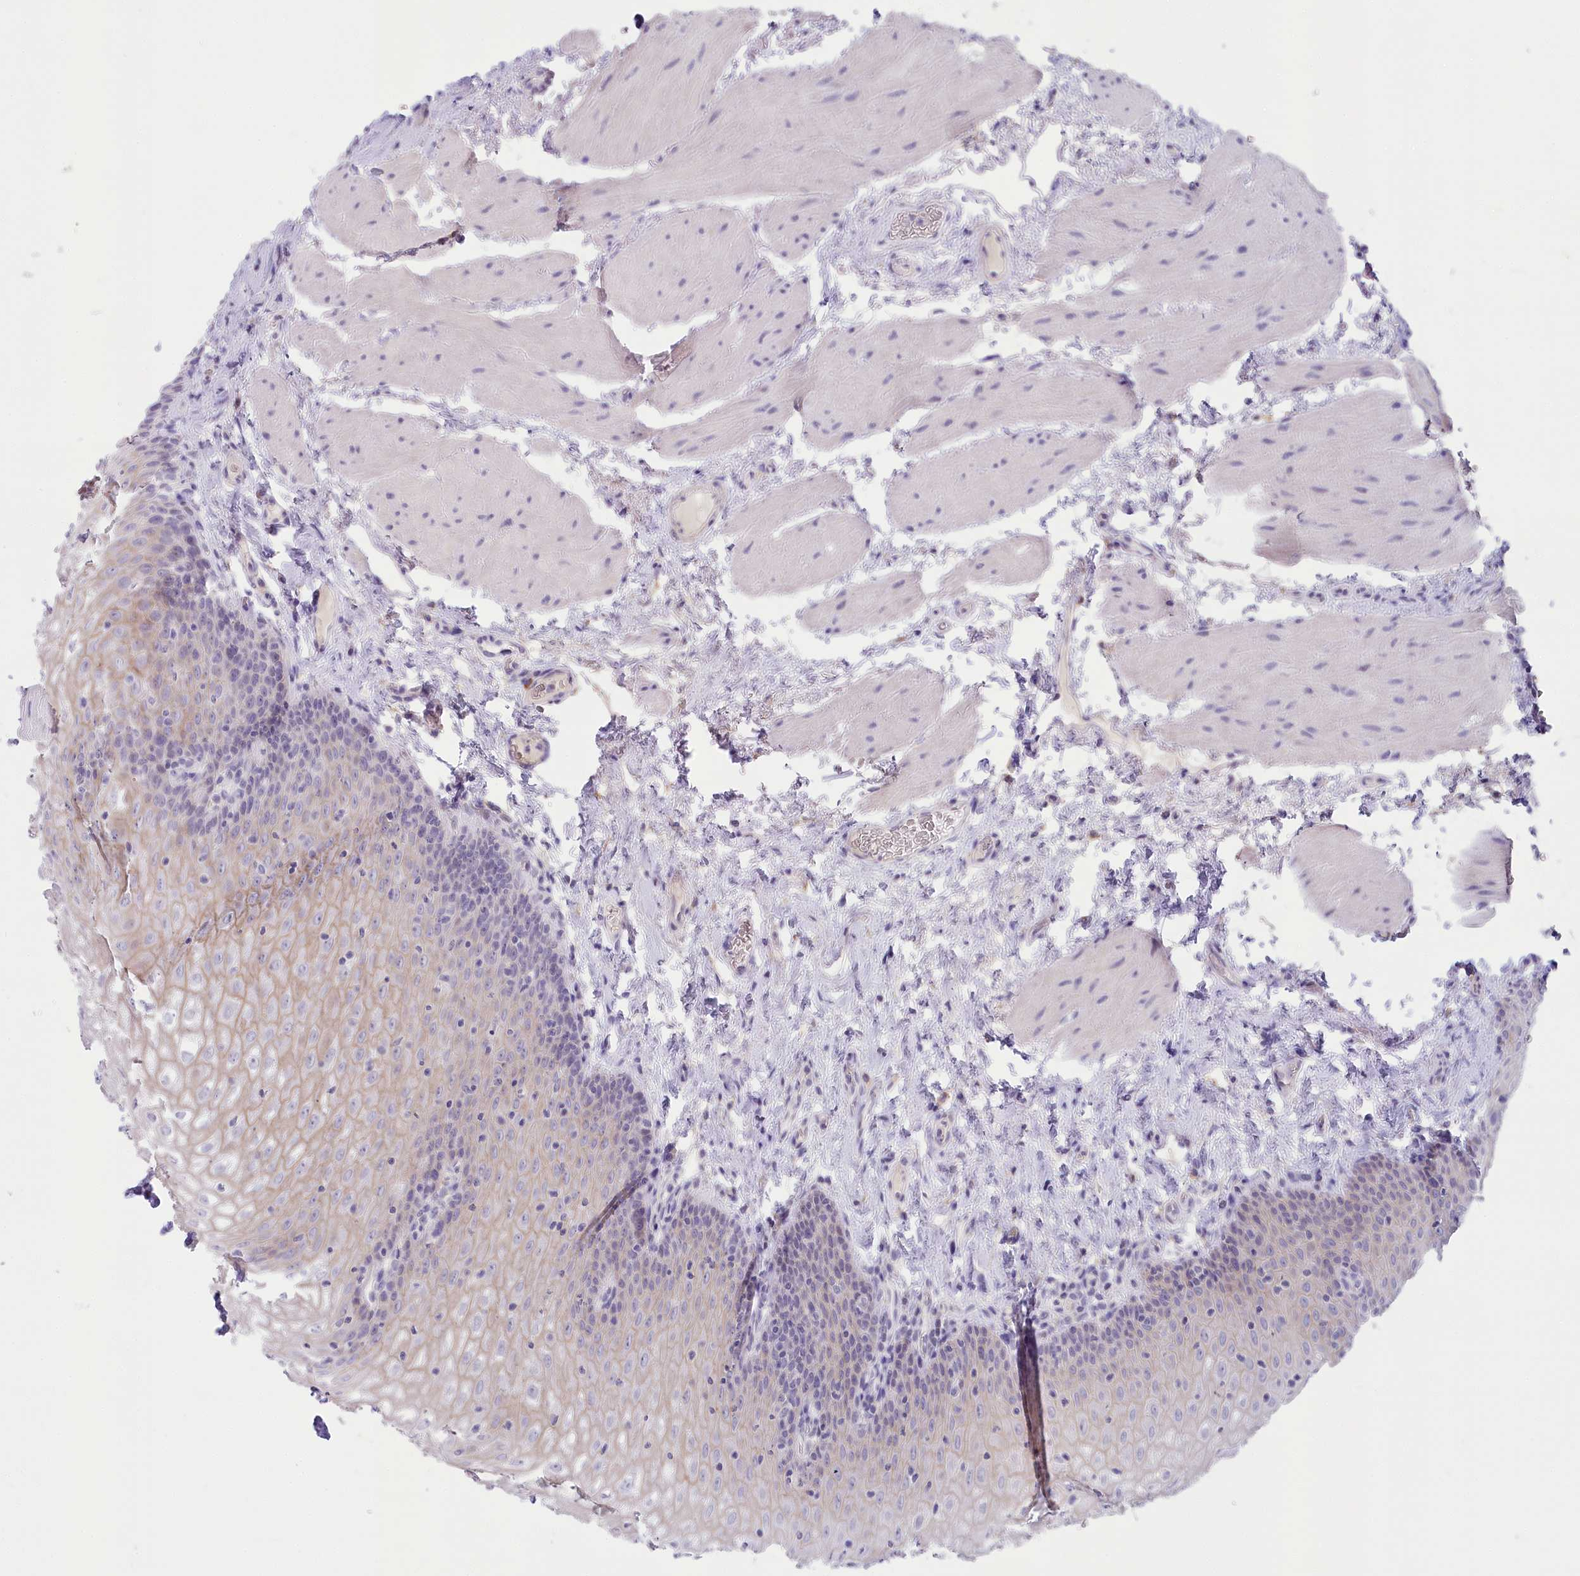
{"staining": {"intensity": "weak", "quantity": "<25%", "location": "cytoplasmic/membranous"}, "tissue": "stomach", "cell_type": "Glandular cells", "image_type": "normal", "snomed": [{"axis": "morphology", "description": "Normal tissue, NOS"}, {"axis": "topography", "description": "Stomach, upper"}, {"axis": "topography", "description": "Stomach, lower"}], "caption": "Glandular cells show no significant protein positivity in unremarkable stomach. (Stains: DAB (3,3'-diaminobenzidine) immunohistochemistry (IHC) with hematoxylin counter stain, Microscopy: brightfield microscopy at high magnification).", "gene": "MYOZ1", "patient": {"sex": "male", "age": 80}}